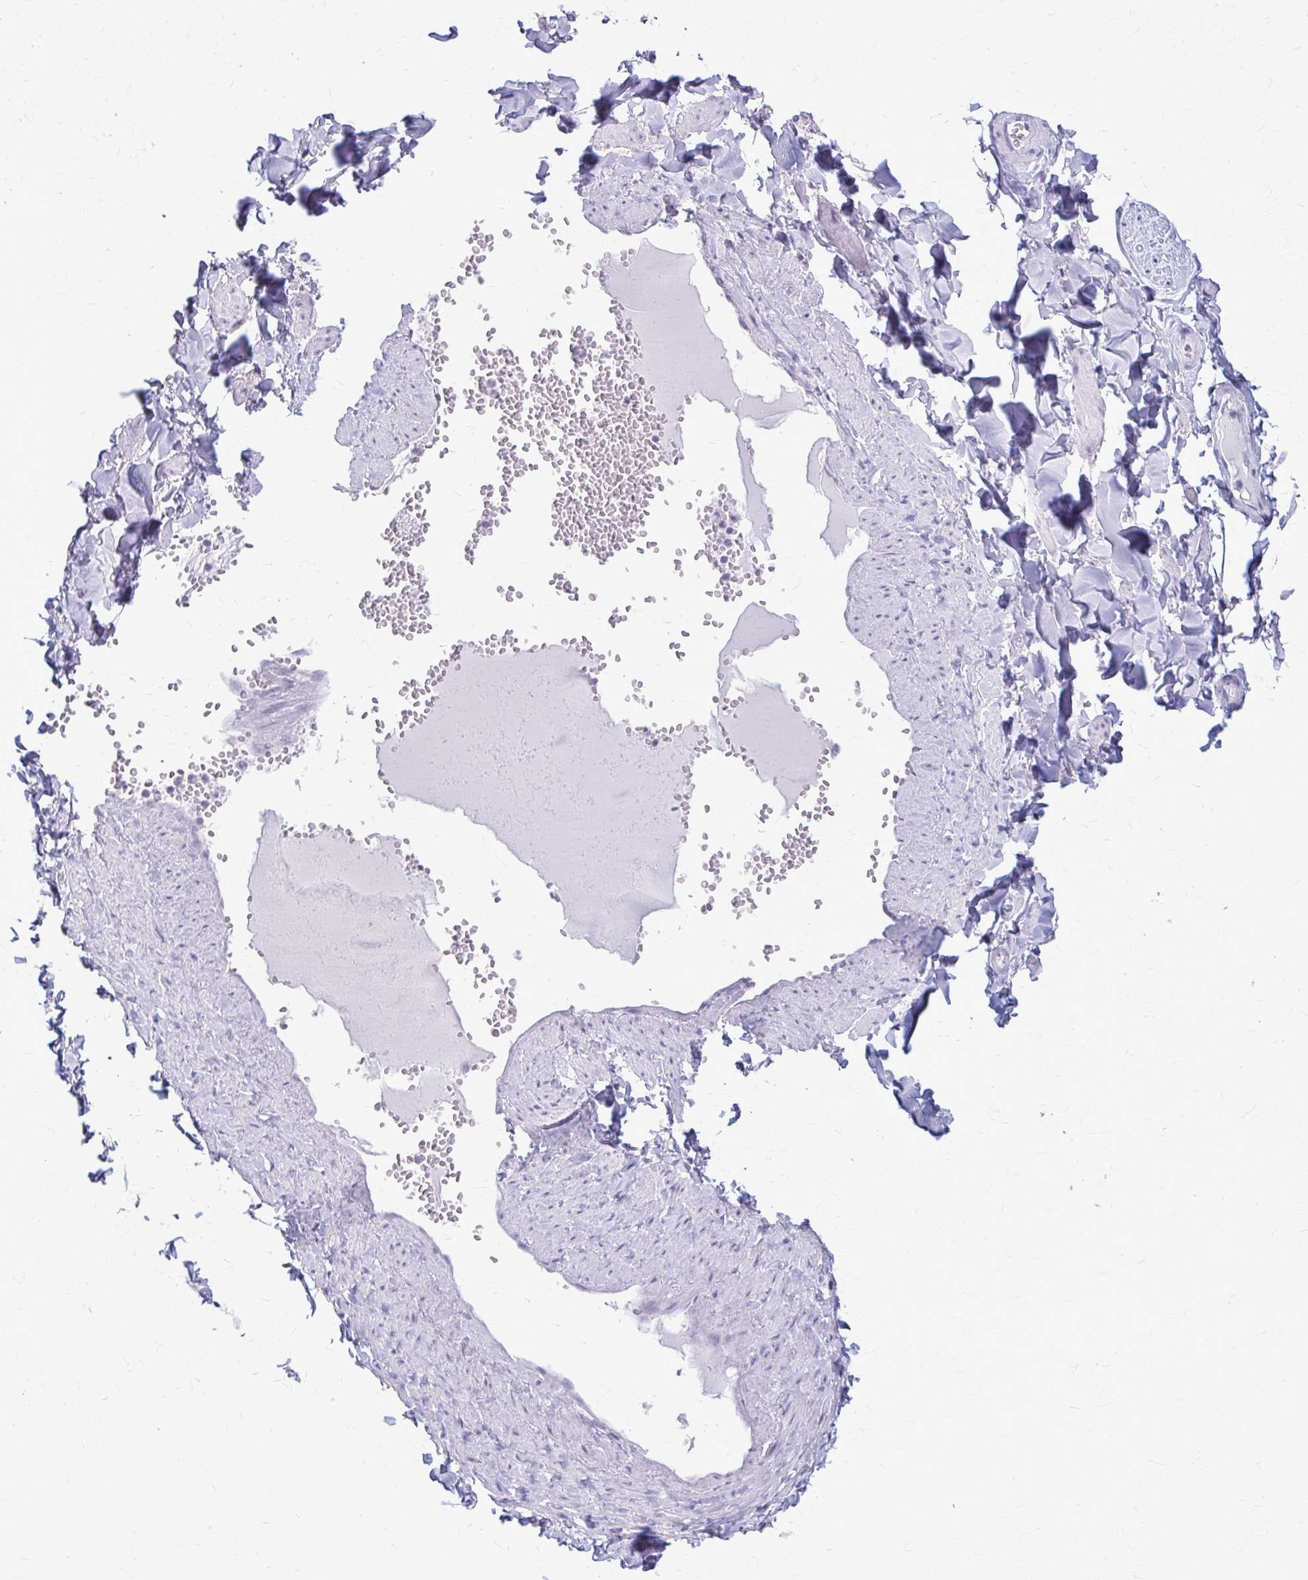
{"staining": {"intensity": "negative", "quantity": "none", "location": "none"}, "tissue": "adipose tissue", "cell_type": "Adipocytes", "image_type": "normal", "snomed": [{"axis": "morphology", "description": "Normal tissue, NOS"}, {"axis": "topography", "description": "Vulva"}, {"axis": "topography", "description": "Peripheral nerve tissue"}], "caption": "DAB immunohistochemical staining of unremarkable human adipose tissue demonstrates no significant positivity in adipocytes. The staining was performed using DAB (3,3'-diaminobenzidine) to visualize the protein expression in brown, while the nuclei were stained in blue with hematoxylin (Magnification: 20x).", "gene": "KRT5", "patient": {"sex": "female", "age": 66}}